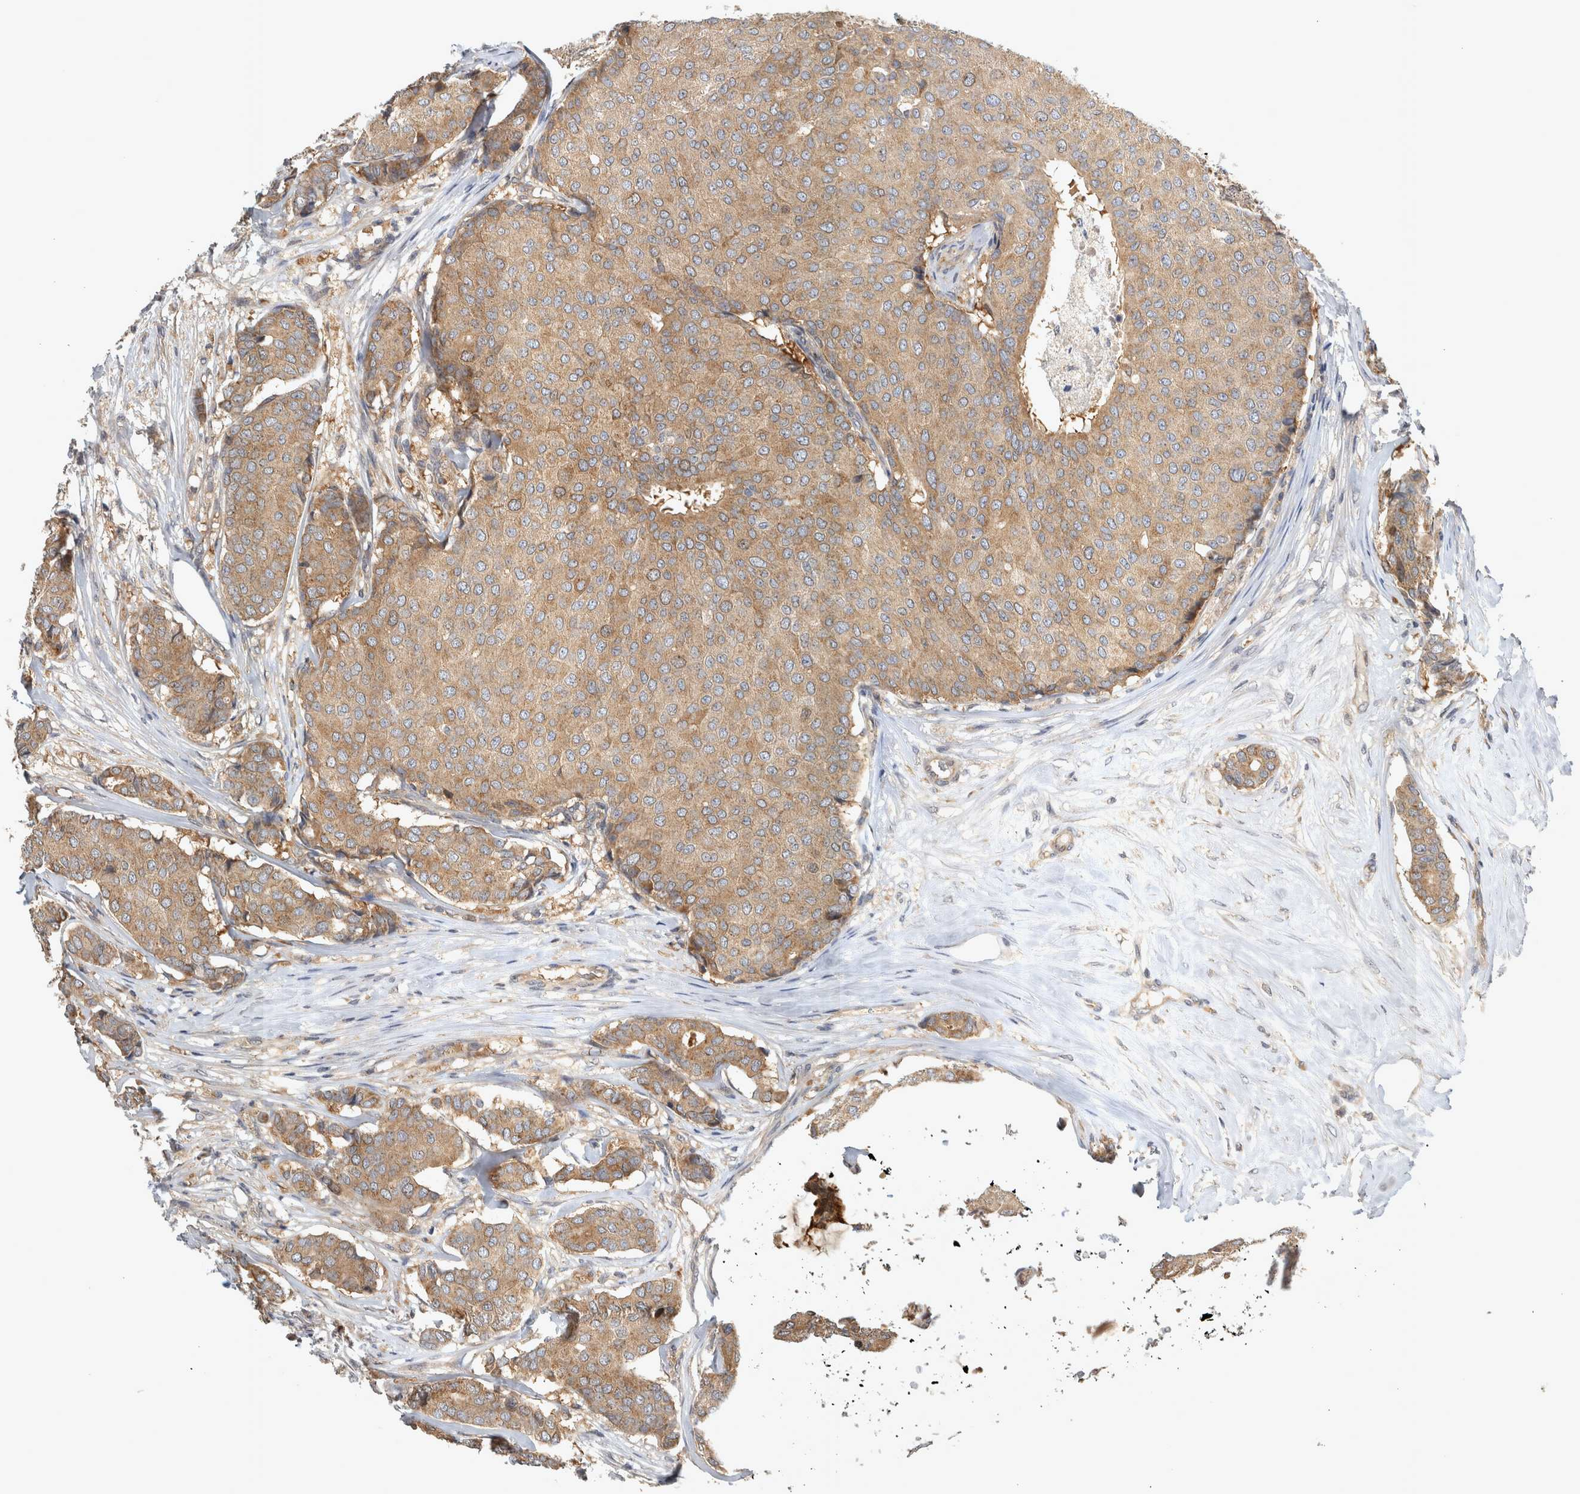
{"staining": {"intensity": "moderate", "quantity": ">75%", "location": "cytoplasmic/membranous"}, "tissue": "breast cancer", "cell_type": "Tumor cells", "image_type": "cancer", "snomed": [{"axis": "morphology", "description": "Duct carcinoma"}, {"axis": "topography", "description": "Breast"}], "caption": "Breast intraductal carcinoma stained for a protein shows moderate cytoplasmic/membranous positivity in tumor cells. The protein of interest is stained brown, and the nuclei are stained in blue (DAB IHC with brightfield microscopy, high magnification).", "gene": "TRMT61B", "patient": {"sex": "female", "age": 75}}